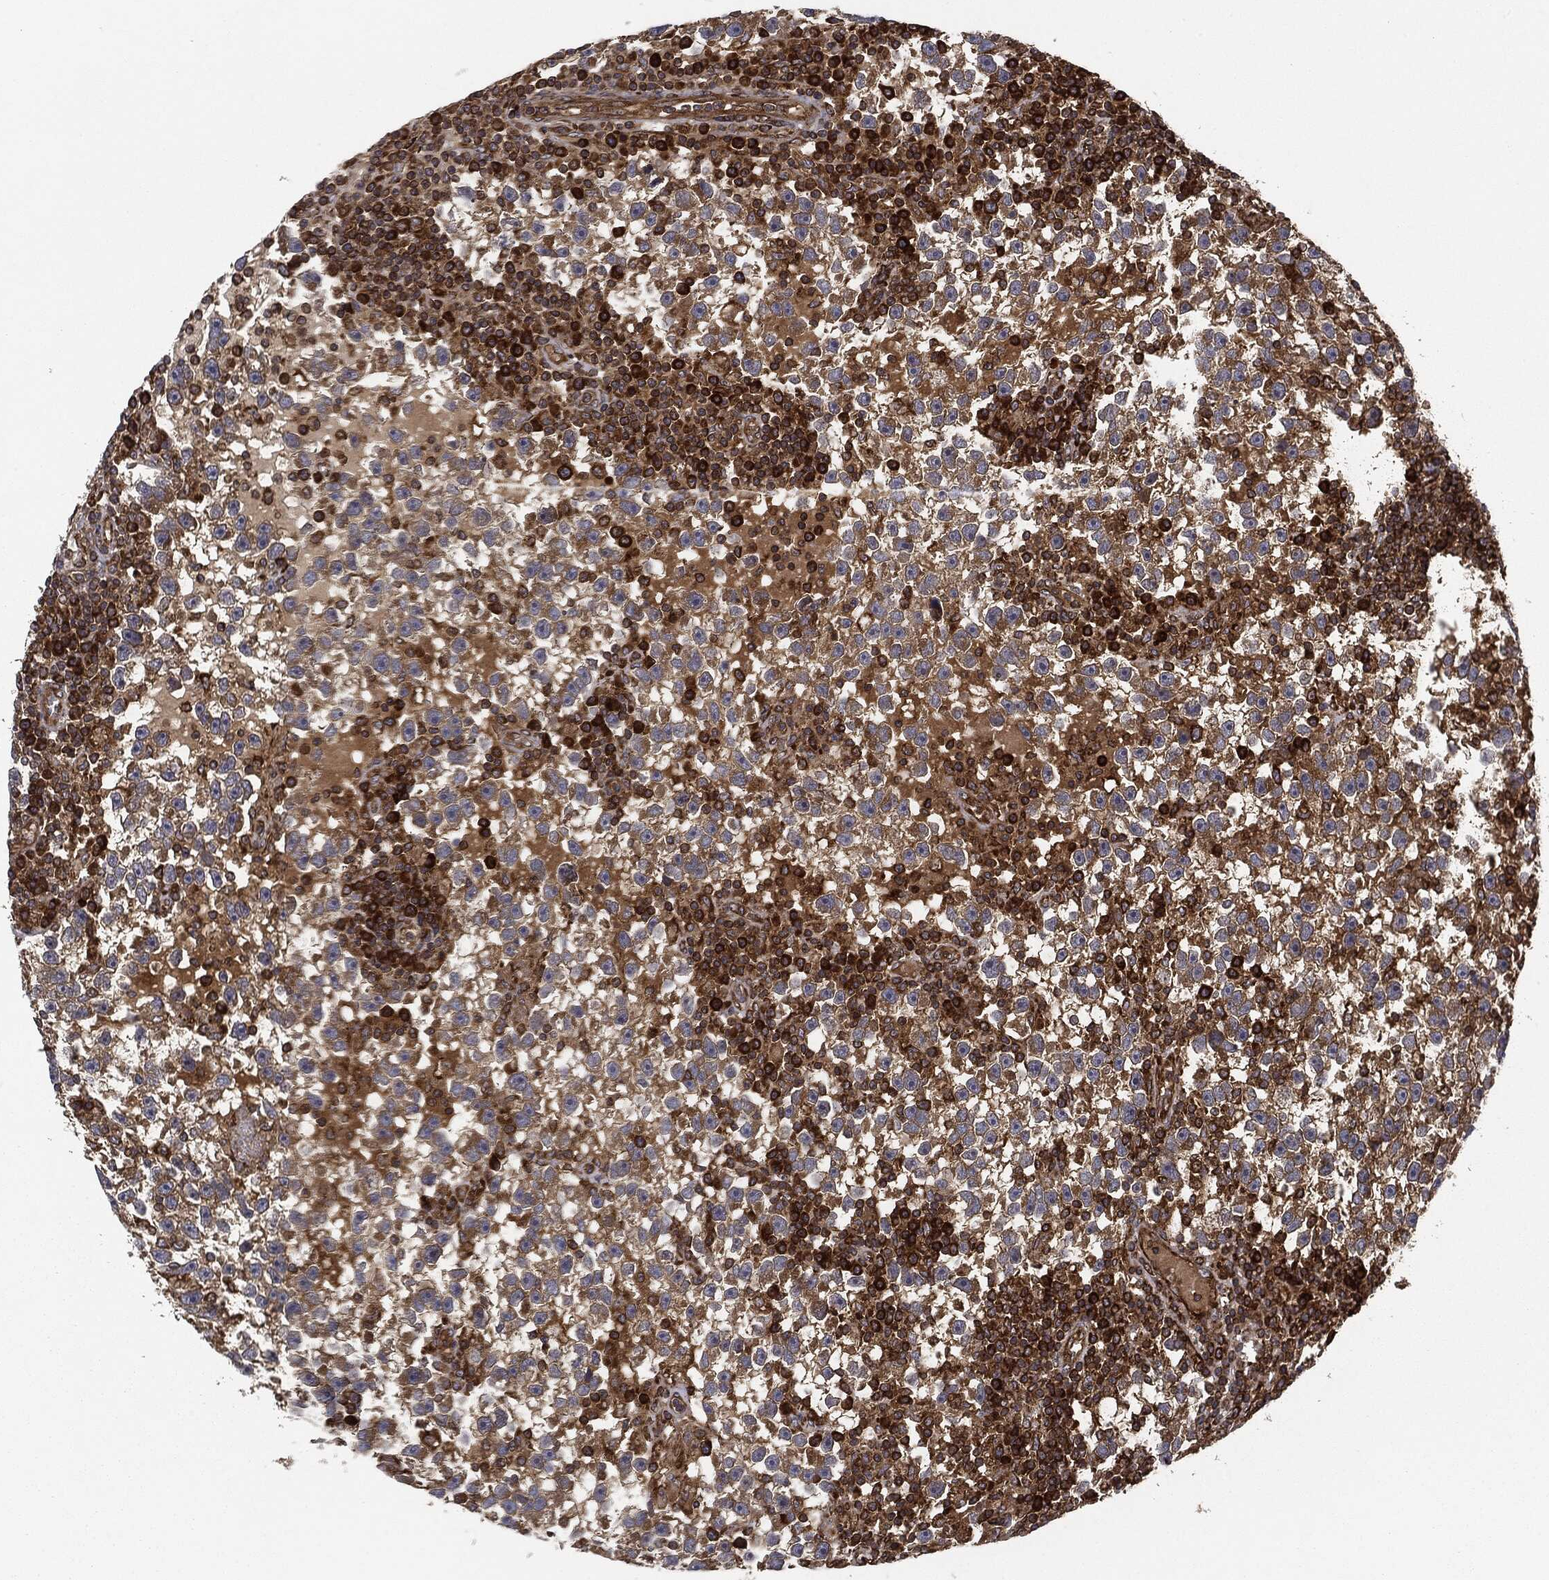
{"staining": {"intensity": "moderate", "quantity": "<25%", "location": "cytoplasmic/membranous"}, "tissue": "testis cancer", "cell_type": "Tumor cells", "image_type": "cancer", "snomed": [{"axis": "morphology", "description": "Seminoma, NOS"}, {"axis": "topography", "description": "Testis"}], "caption": "Moderate cytoplasmic/membranous expression is appreciated in about <25% of tumor cells in testis cancer. The protein of interest is shown in brown color, while the nuclei are stained blue.", "gene": "EIF2AK2", "patient": {"sex": "male", "age": 47}}